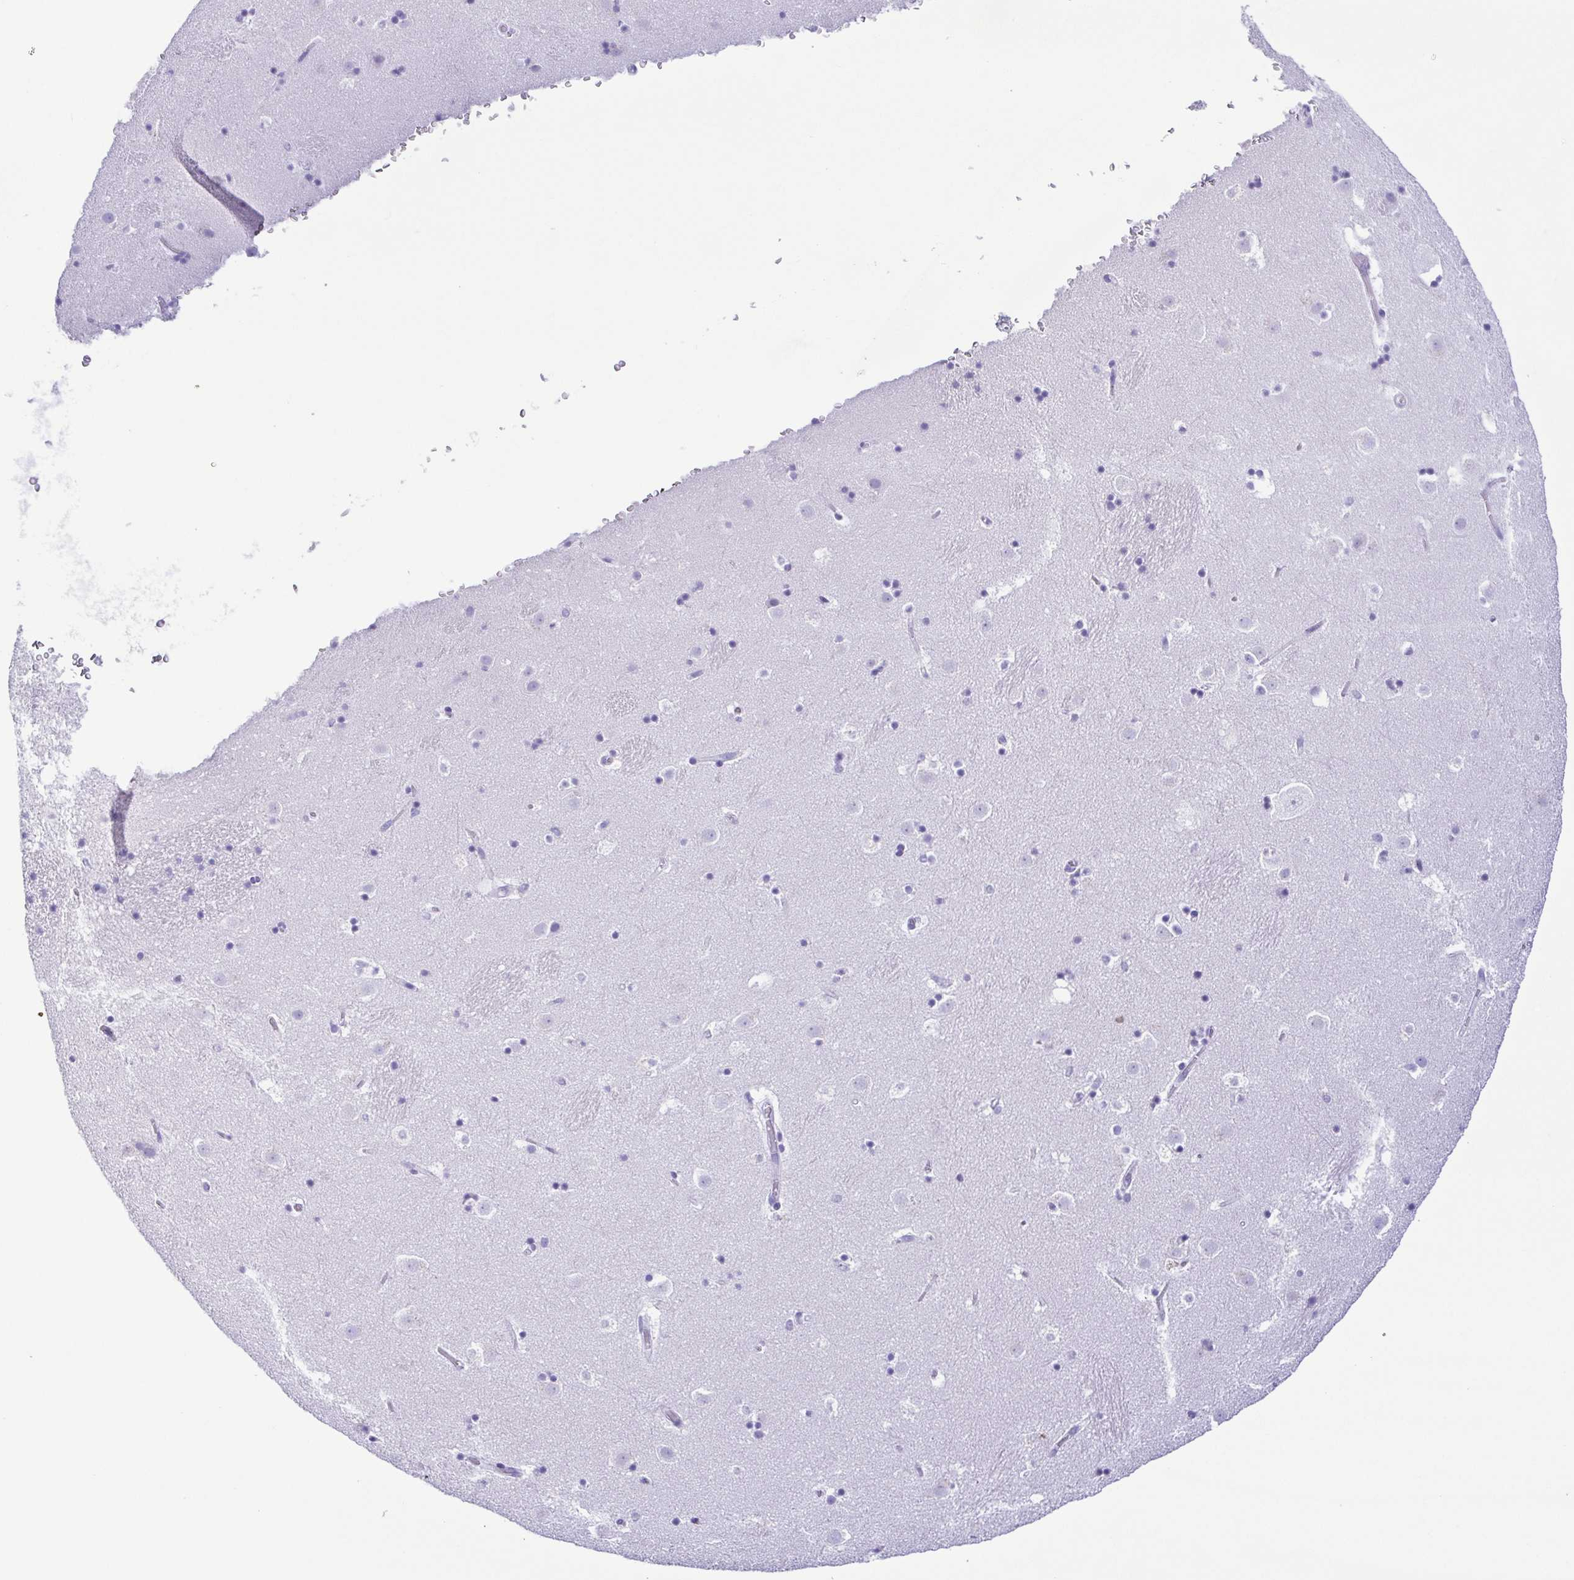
{"staining": {"intensity": "negative", "quantity": "none", "location": "none"}, "tissue": "caudate", "cell_type": "Glial cells", "image_type": "normal", "snomed": [{"axis": "morphology", "description": "Normal tissue, NOS"}, {"axis": "topography", "description": "Lateral ventricle wall"}], "caption": "Glial cells show no significant staining in benign caudate. (Stains: DAB (3,3'-diaminobenzidine) immunohistochemistry with hematoxylin counter stain, Microscopy: brightfield microscopy at high magnification).", "gene": "OVGP1", "patient": {"sex": "male", "age": 37}}